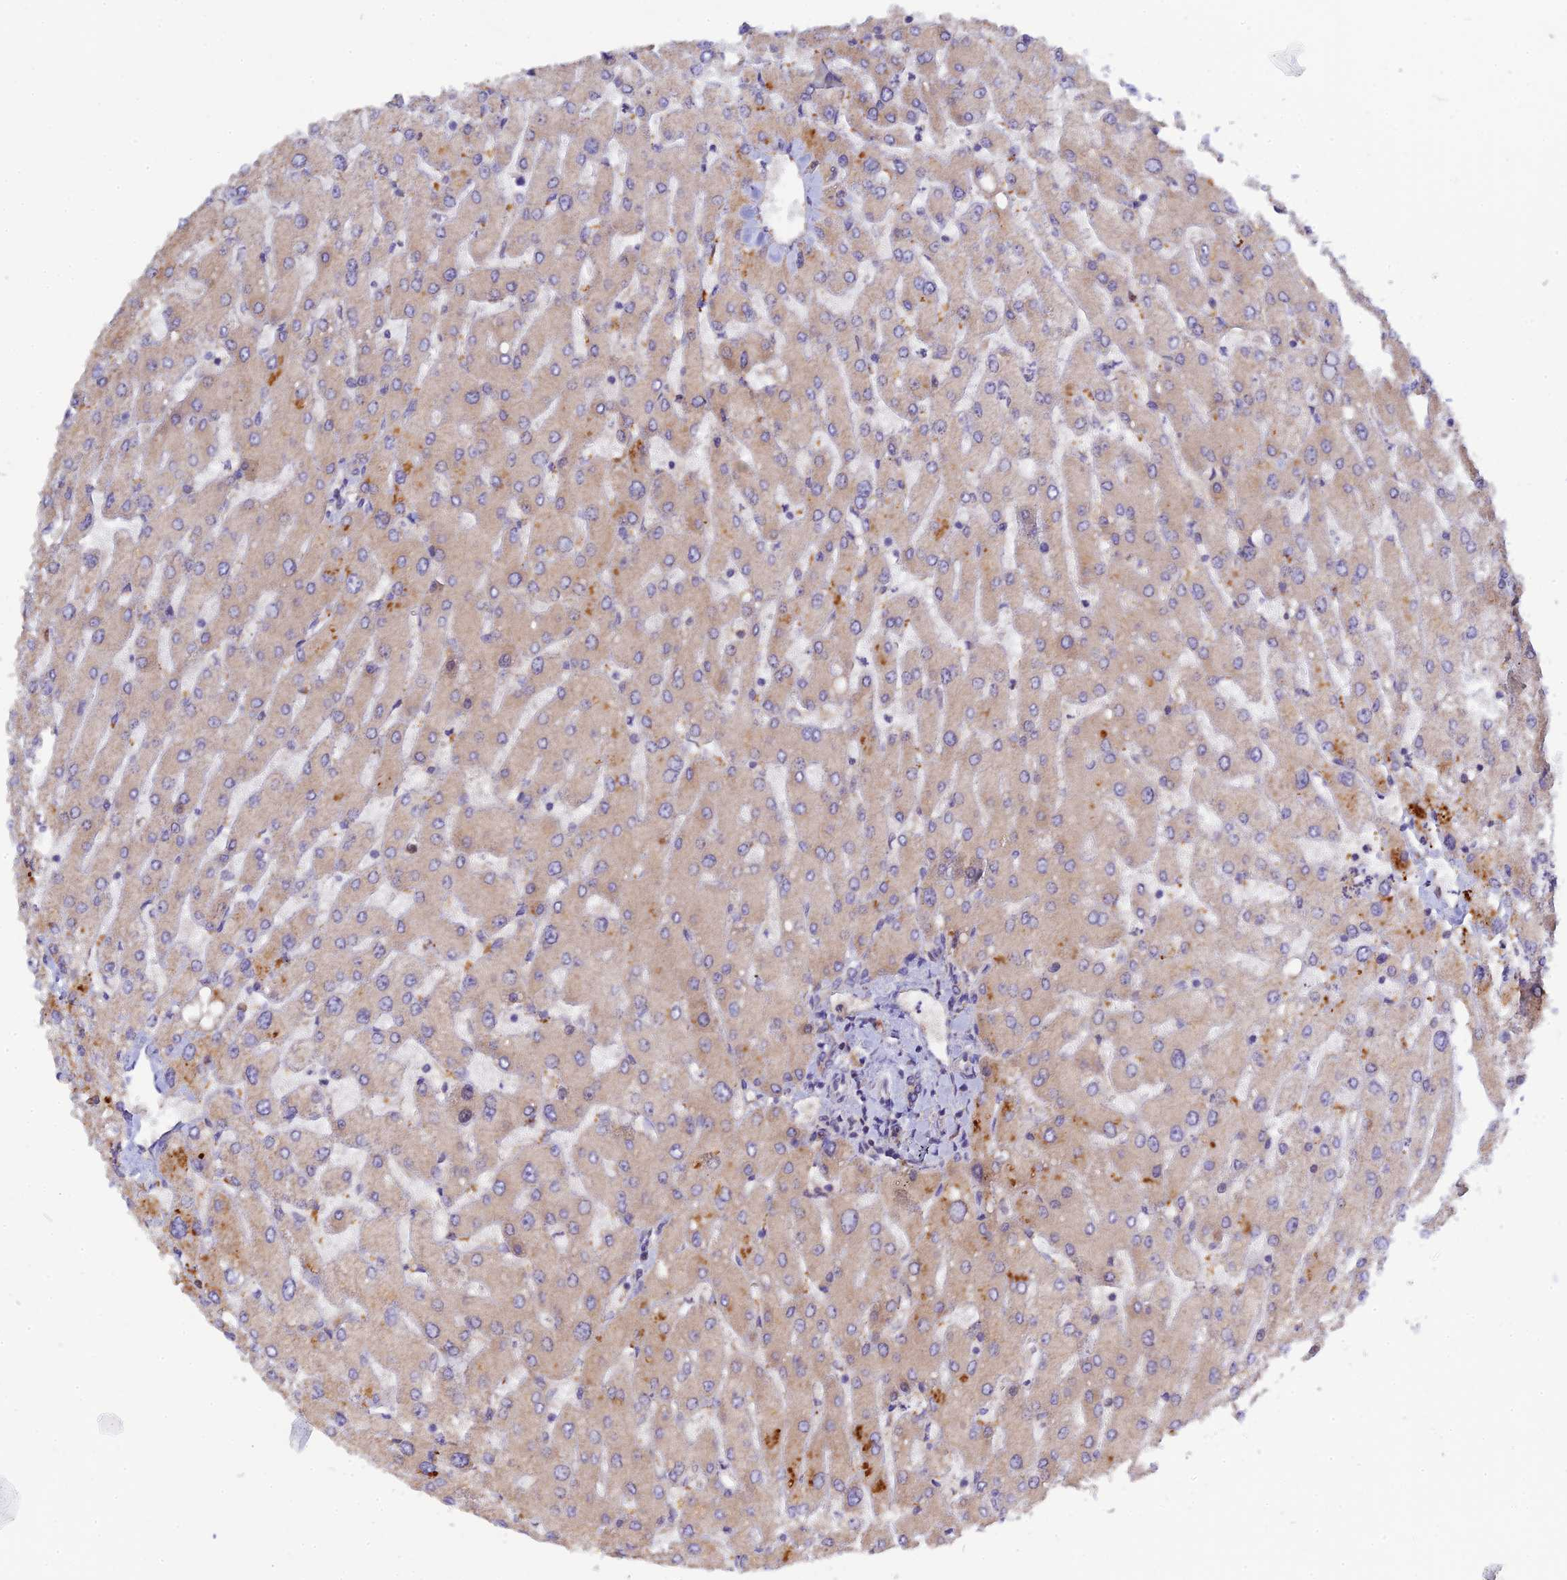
{"staining": {"intensity": "negative", "quantity": "none", "location": "none"}, "tissue": "liver", "cell_type": "Cholangiocytes", "image_type": "normal", "snomed": [{"axis": "morphology", "description": "Normal tissue, NOS"}, {"axis": "topography", "description": "Liver"}], "caption": "The IHC micrograph has no significant positivity in cholangiocytes of liver. The staining was performed using DAB to visualize the protein expression in brown, while the nuclei were stained in blue with hematoxylin (Magnification: 20x).", "gene": "P3H3", "patient": {"sex": "male", "age": 55}}